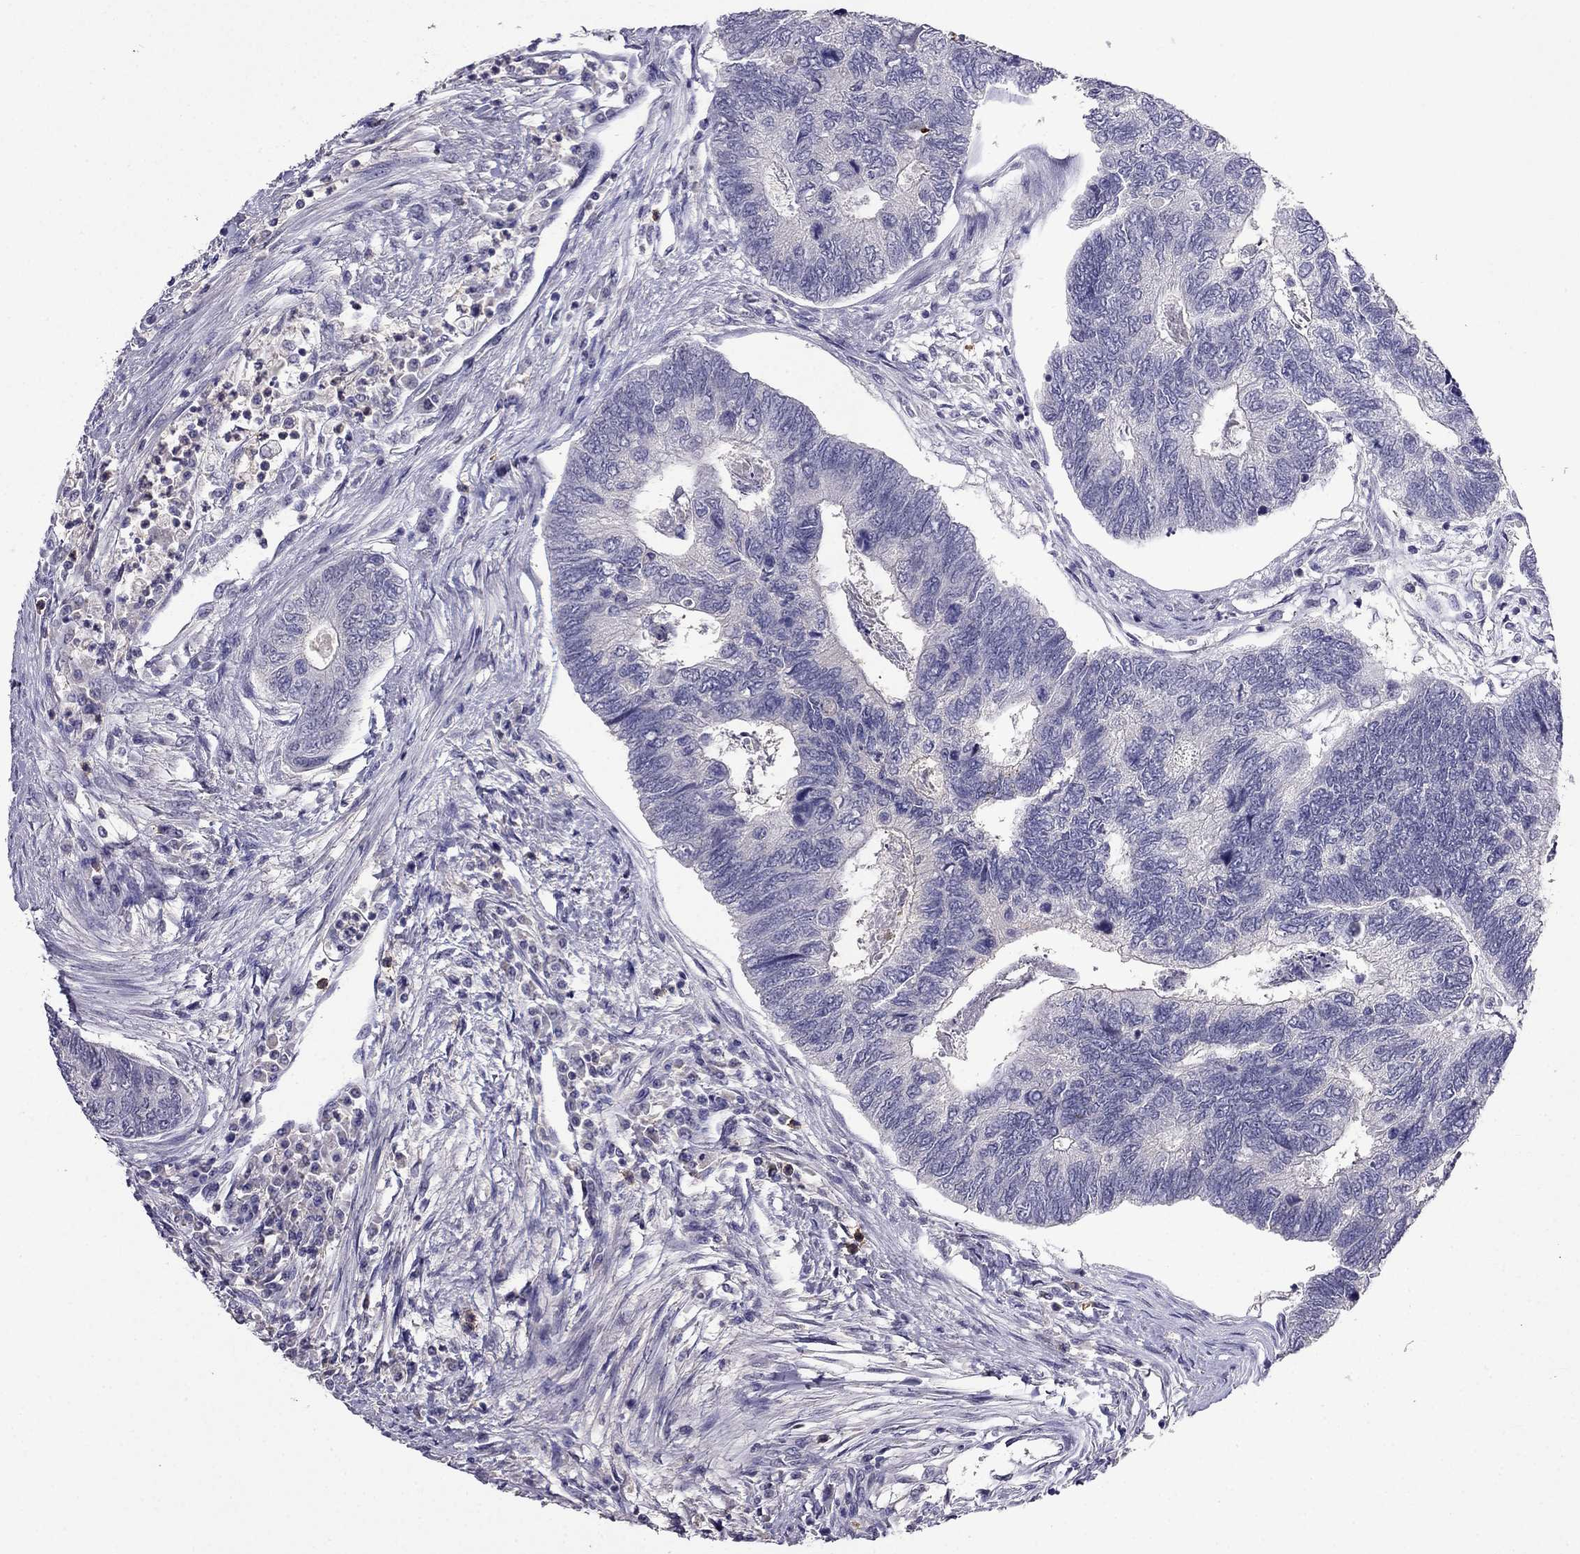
{"staining": {"intensity": "negative", "quantity": "none", "location": "none"}, "tissue": "colorectal cancer", "cell_type": "Tumor cells", "image_type": "cancer", "snomed": [{"axis": "morphology", "description": "Adenocarcinoma, NOS"}, {"axis": "topography", "description": "Colon"}], "caption": "A photomicrograph of human colorectal cancer (adenocarcinoma) is negative for staining in tumor cells.", "gene": "AQP9", "patient": {"sex": "female", "age": 67}}